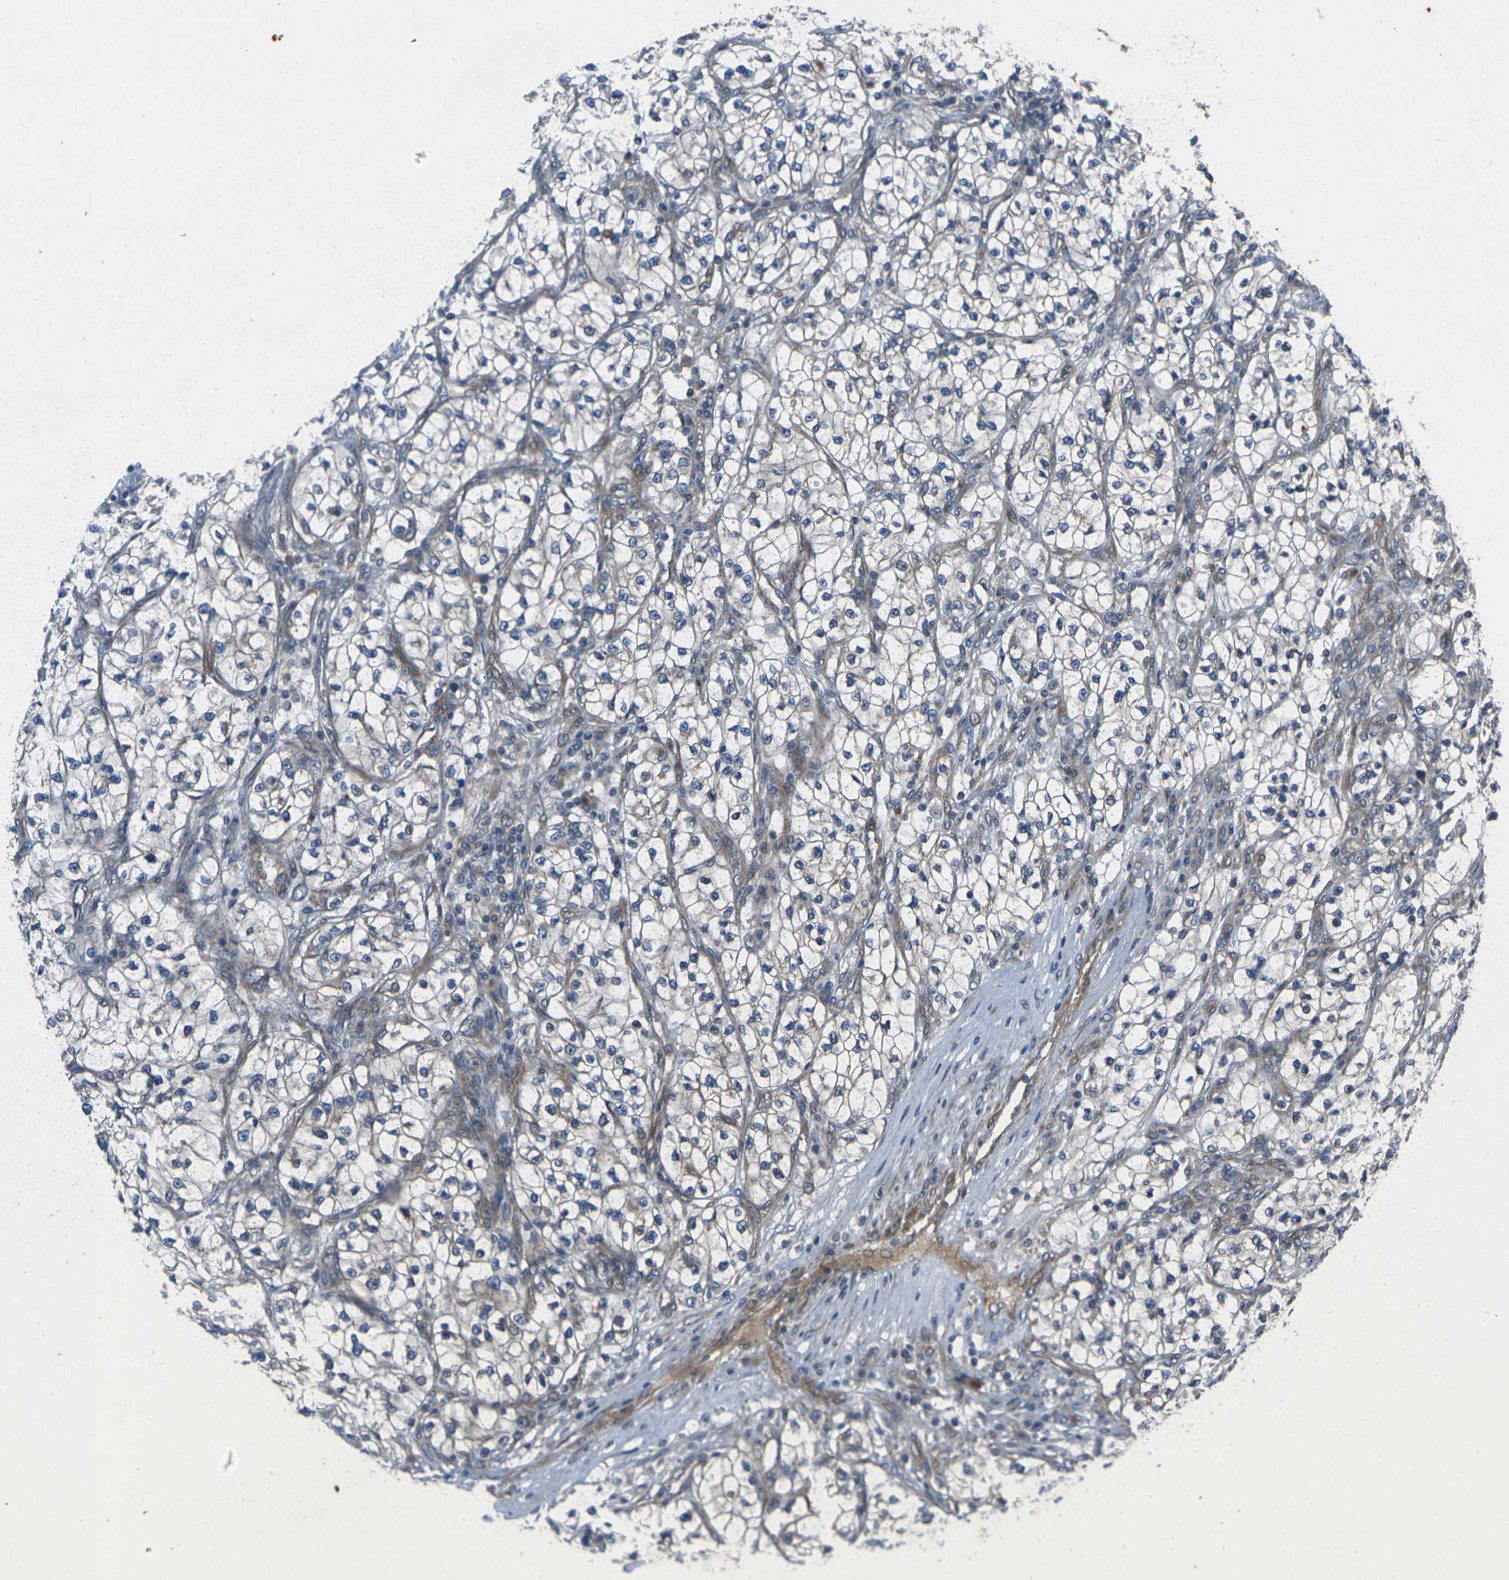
{"staining": {"intensity": "weak", "quantity": "<25%", "location": "cytoplasmic/membranous"}, "tissue": "renal cancer", "cell_type": "Tumor cells", "image_type": "cancer", "snomed": [{"axis": "morphology", "description": "Adenocarcinoma, NOS"}, {"axis": "topography", "description": "Kidney"}], "caption": "This is a photomicrograph of immunohistochemistry (IHC) staining of renal adenocarcinoma, which shows no positivity in tumor cells.", "gene": "EDNRA", "patient": {"sex": "female", "age": 57}}